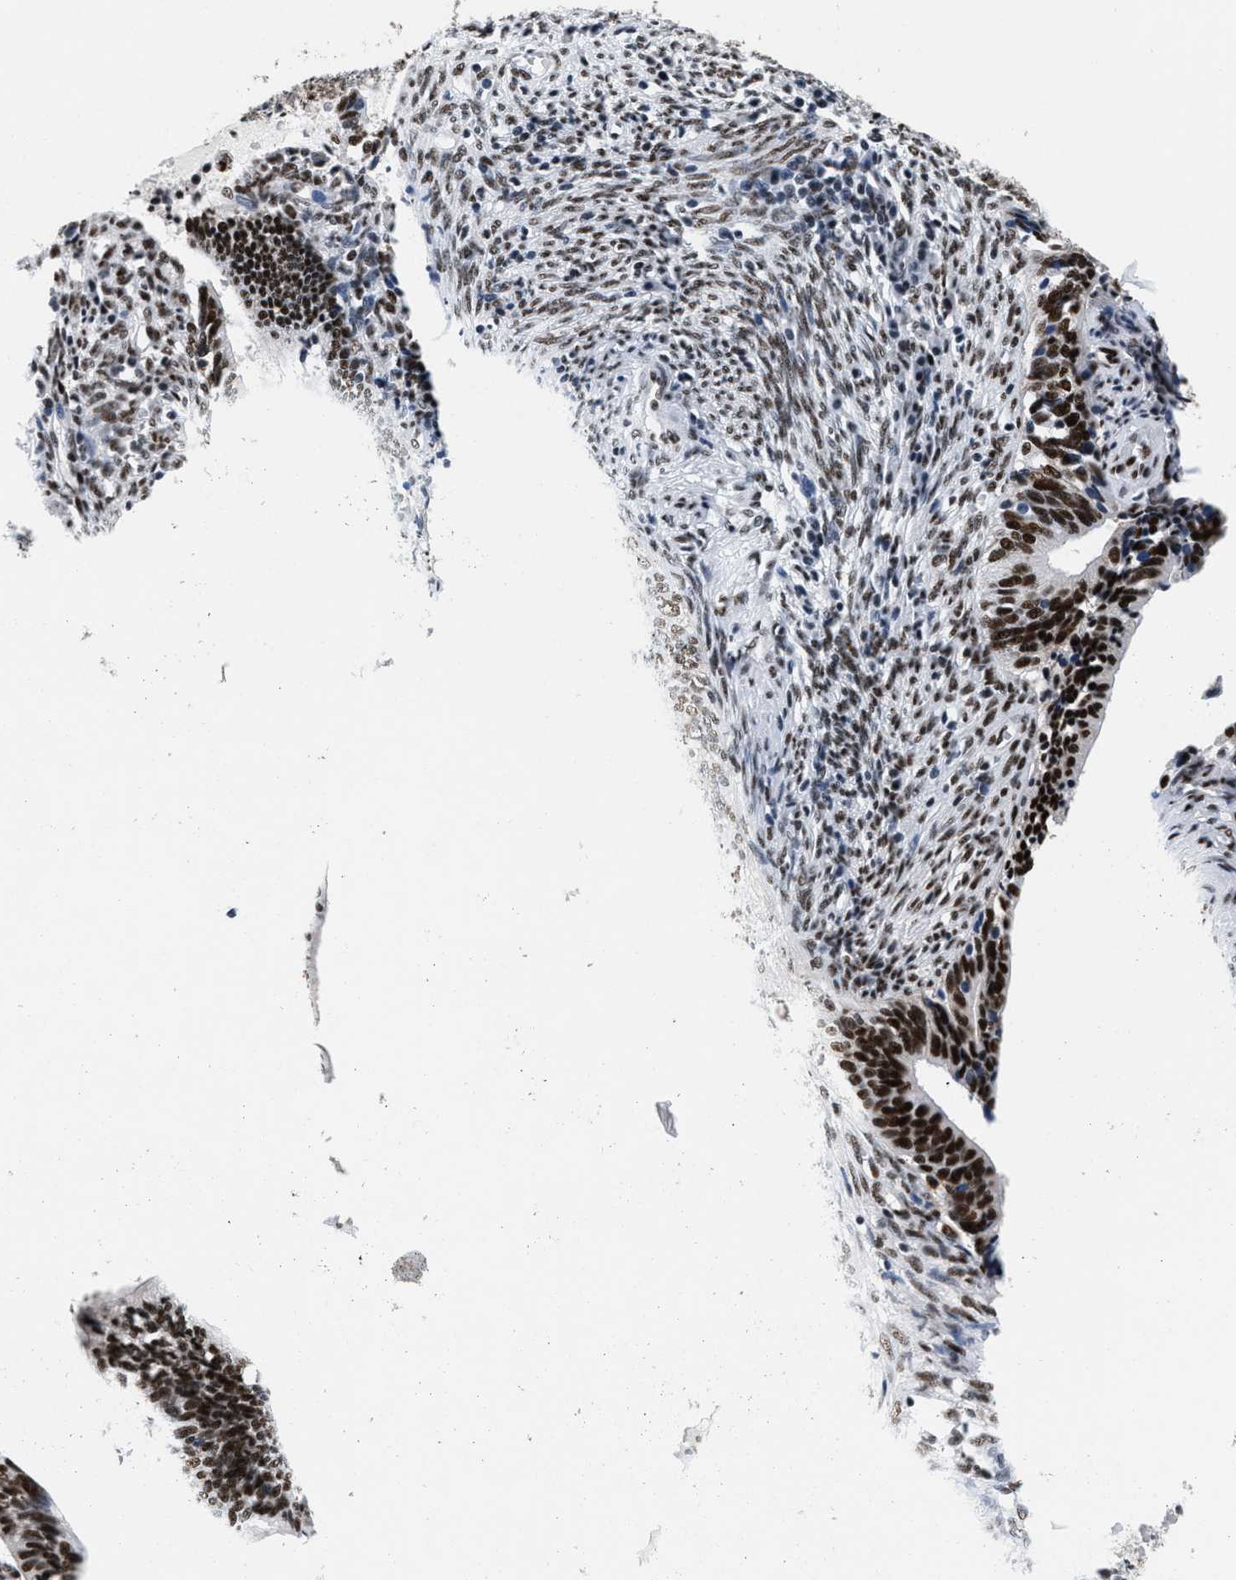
{"staining": {"intensity": "strong", "quantity": ">75%", "location": "nuclear"}, "tissue": "cervical cancer", "cell_type": "Tumor cells", "image_type": "cancer", "snomed": [{"axis": "morphology", "description": "Adenocarcinoma, NOS"}, {"axis": "topography", "description": "Cervix"}], "caption": "The photomicrograph reveals a brown stain indicating the presence of a protein in the nuclear of tumor cells in cervical cancer. Ihc stains the protein of interest in brown and the nuclei are stained blue.", "gene": "RAD50", "patient": {"sex": "female", "age": 44}}